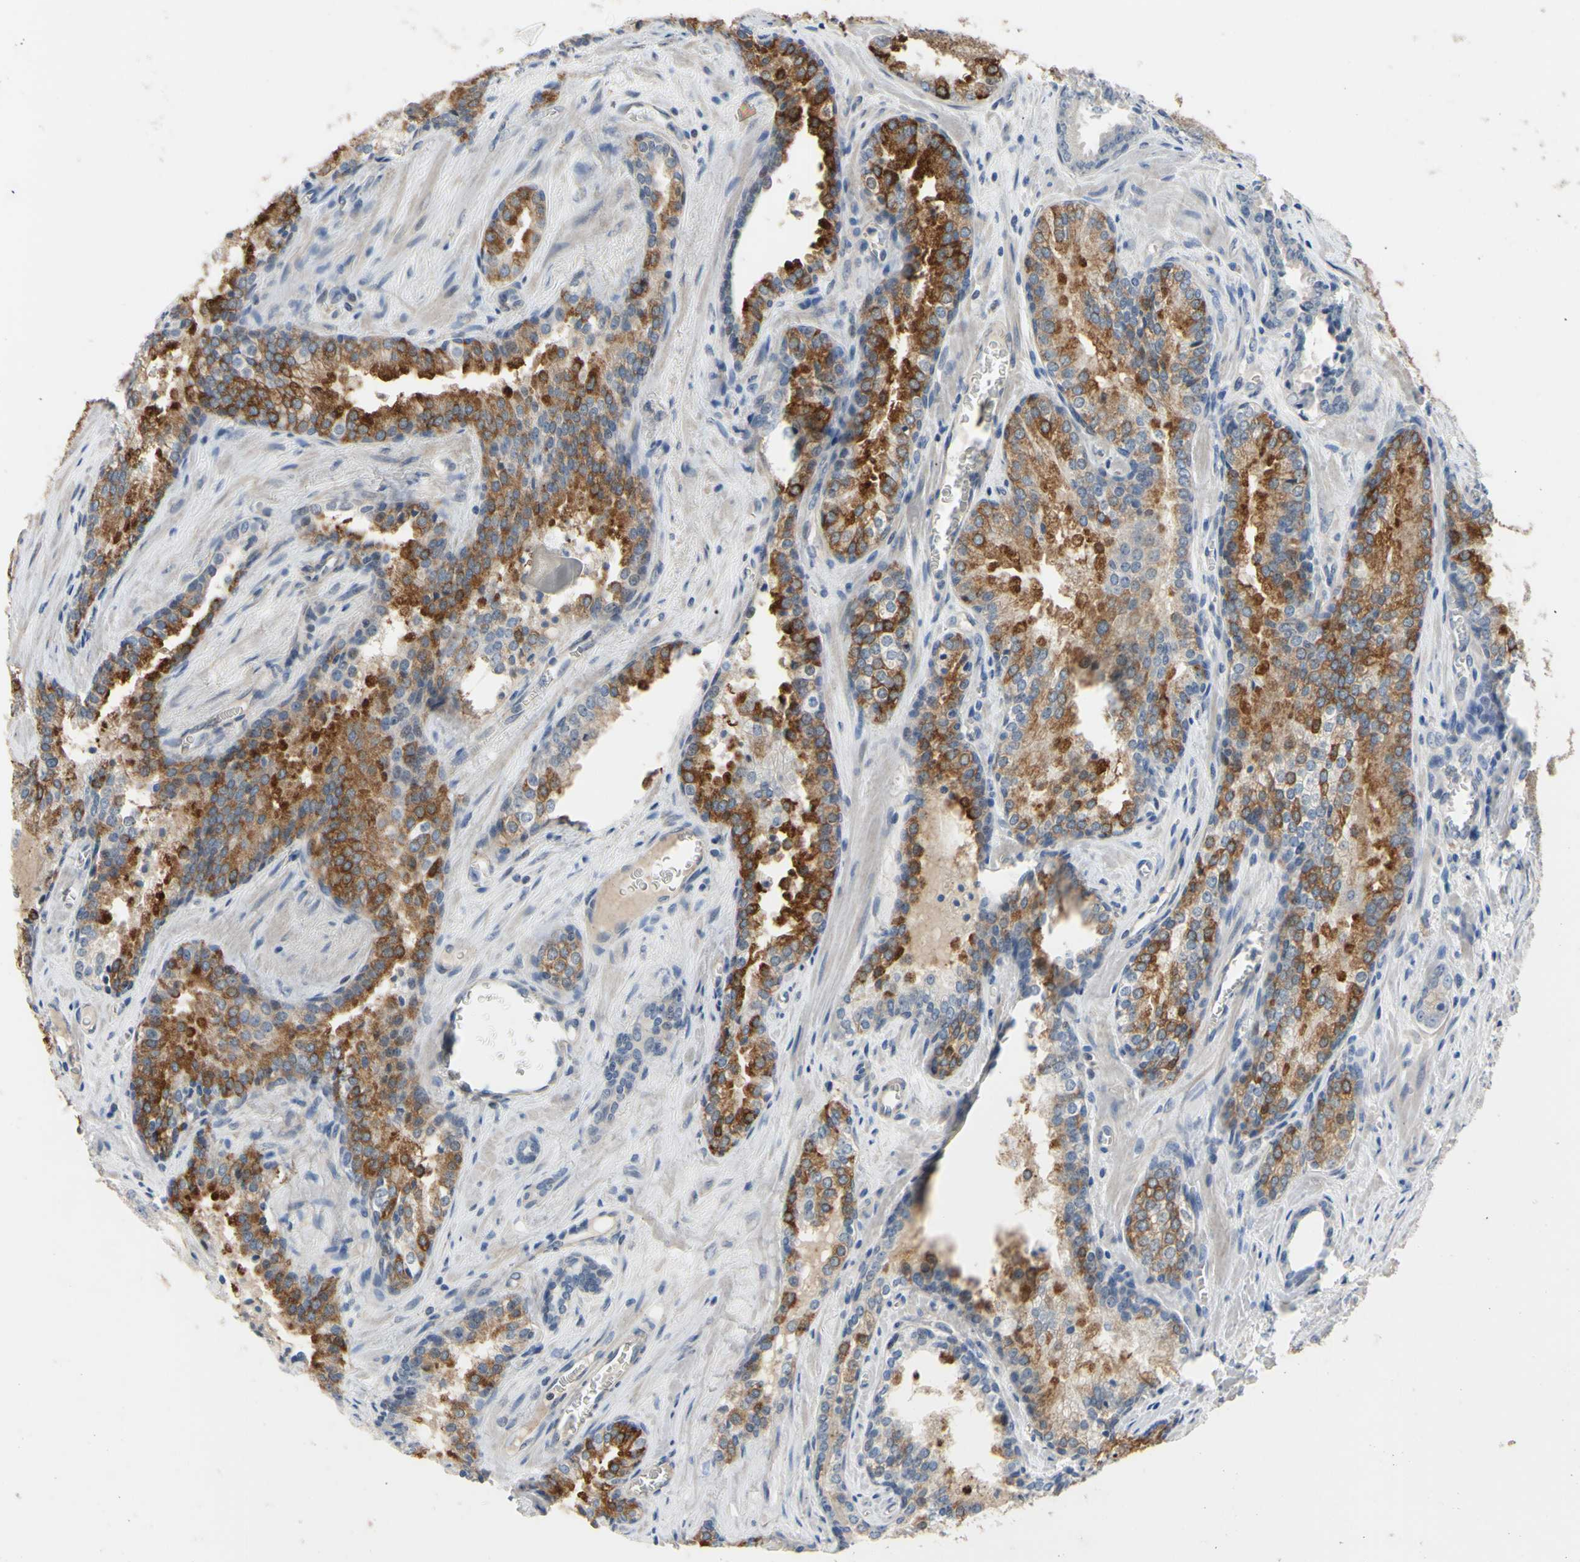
{"staining": {"intensity": "negative", "quantity": "none", "location": "none"}, "tissue": "prostate cancer", "cell_type": "Tumor cells", "image_type": "cancer", "snomed": [{"axis": "morphology", "description": "Adenocarcinoma, Low grade"}, {"axis": "topography", "description": "Prostate"}], "caption": "This is an immunohistochemistry (IHC) micrograph of human prostate adenocarcinoma (low-grade). There is no staining in tumor cells.", "gene": "LHX9", "patient": {"sex": "male", "age": 60}}